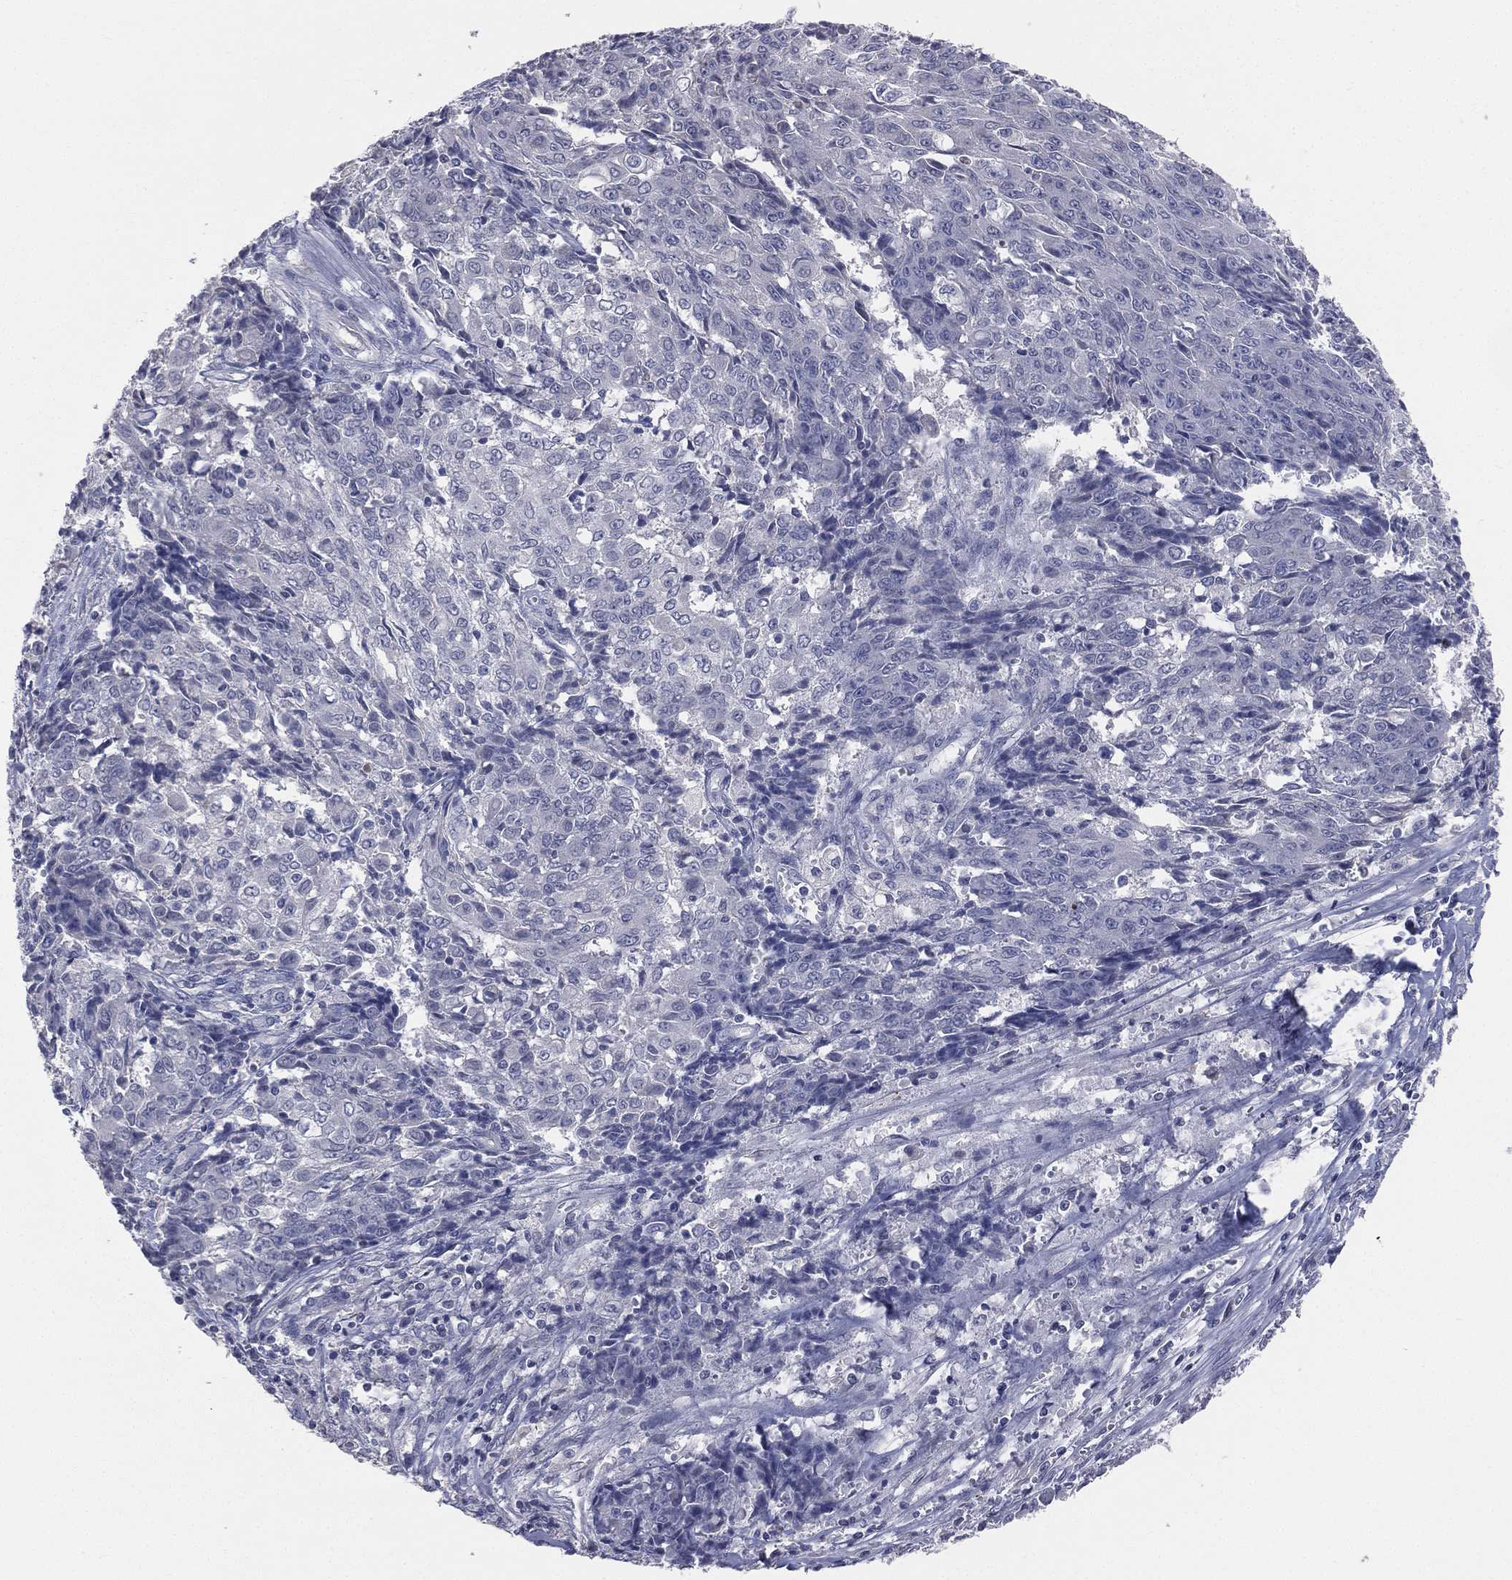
{"staining": {"intensity": "negative", "quantity": "none", "location": "none"}, "tissue": "ovarian cancer", "cell_type": "Tumor cells", "image_type": "cancer", "snomed": [{"axis": "morphology", "description": "Carcinoma, endometroid"}, {"axis": "topography", "description": "Ovary"}], "caption": "The IHC image has no significant expression in tumor cells of endometroid carcinoma (ovarian) tissue.", "gene": "DMKN", "patient": {"sex": "female", "age": 42}}